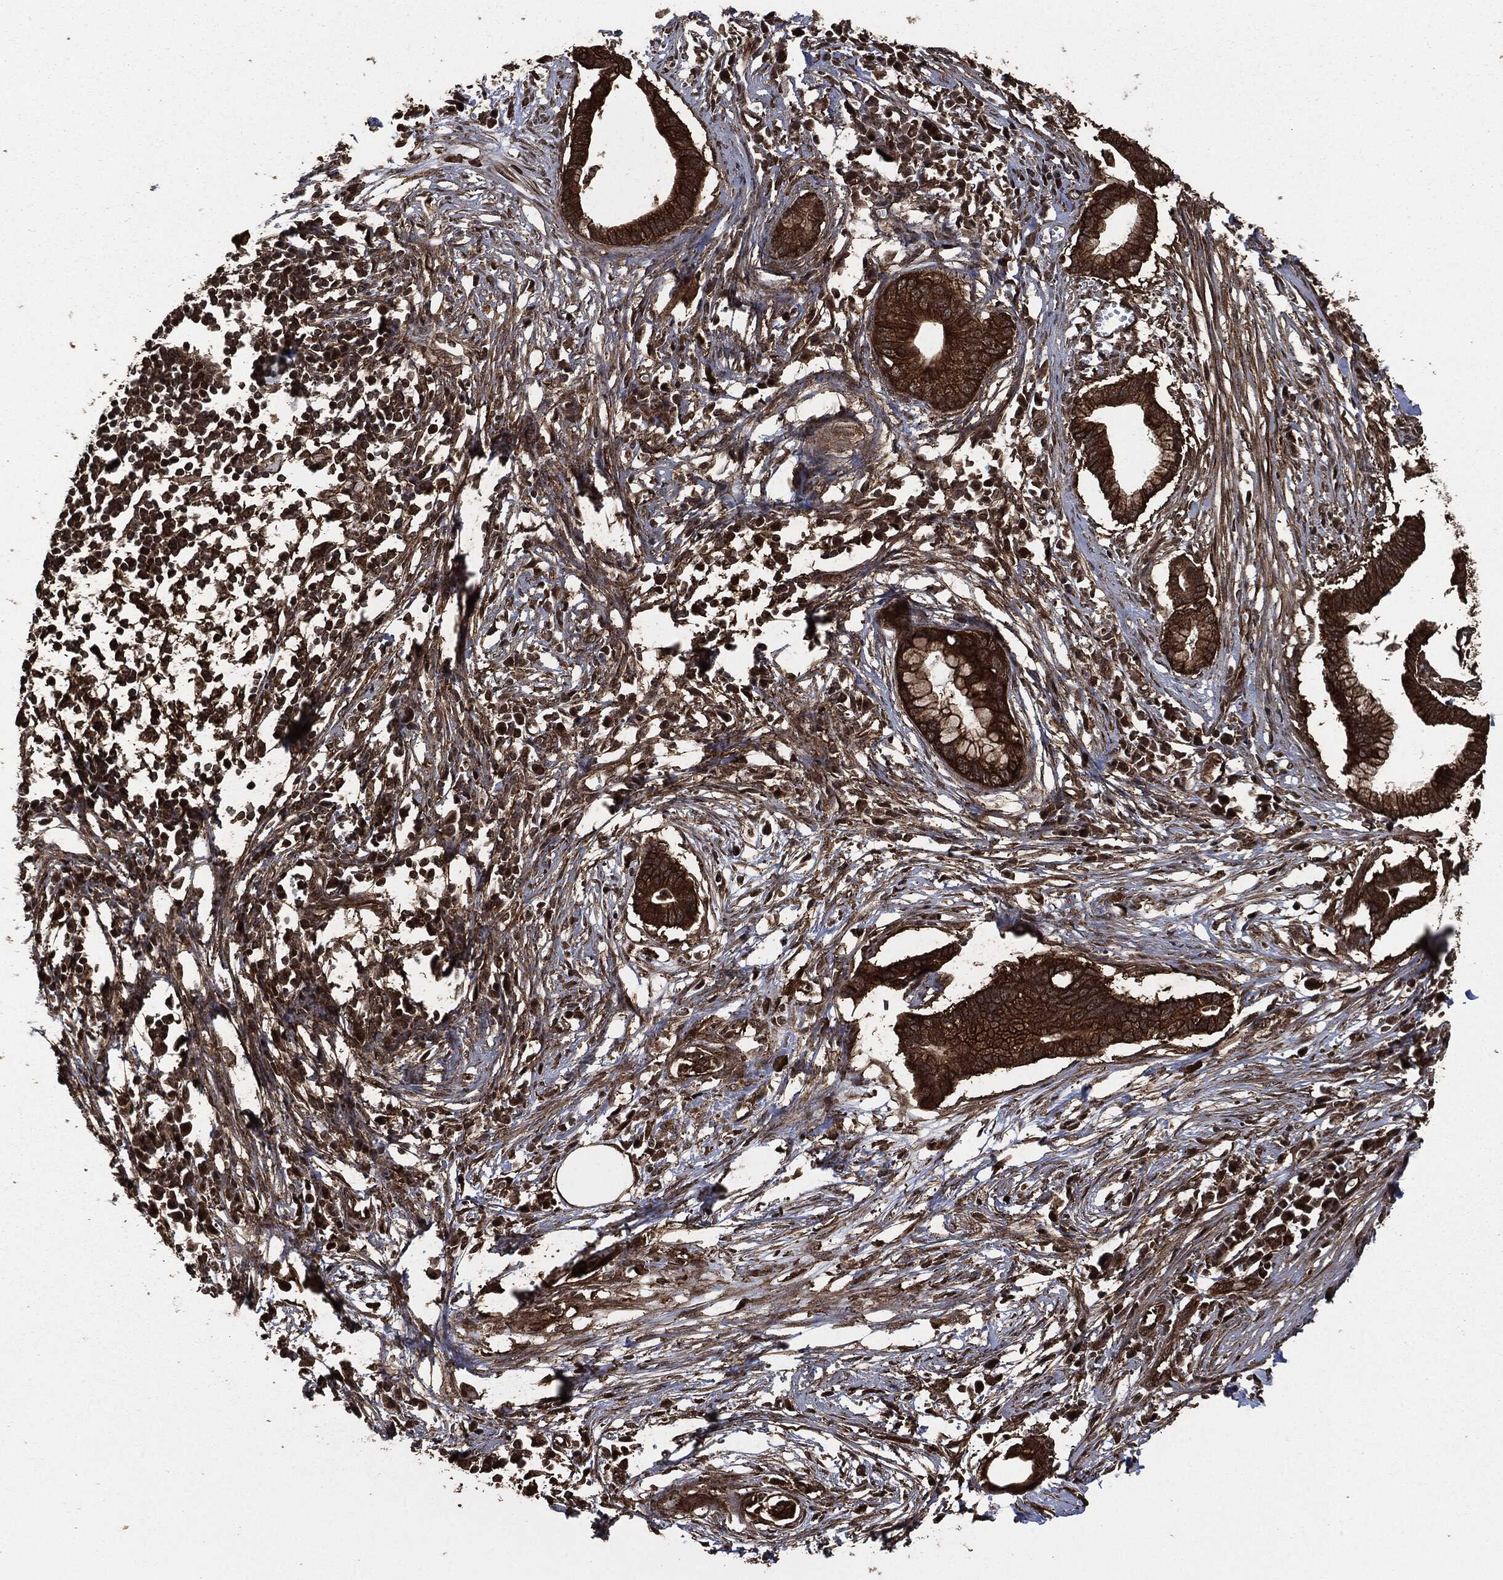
{"staining": {"intensity": "strong", "quantity": ">75%", "location": "cytoplasmic/membranous"}, "tissue": "pancreatic cancer", "cell_type": "Tumor cells", "image_type": "cancer", "snomed": [{"axis": "morphology", "description": "Normal tissue, NOS"}, {"axis": "morphology", "description": "Adenocarcinoma, NOS"}, {"axis": "topography", "description": "Pancreas"}], "caption": "The micrograph shows staining of adenocarcinoma (pancreatic), revealing strong cytoplasmic/membranous protein staining (brown color) within tumor cells.", "gene": "HRAS", "patient": {"sex": "female", "age": 58}}